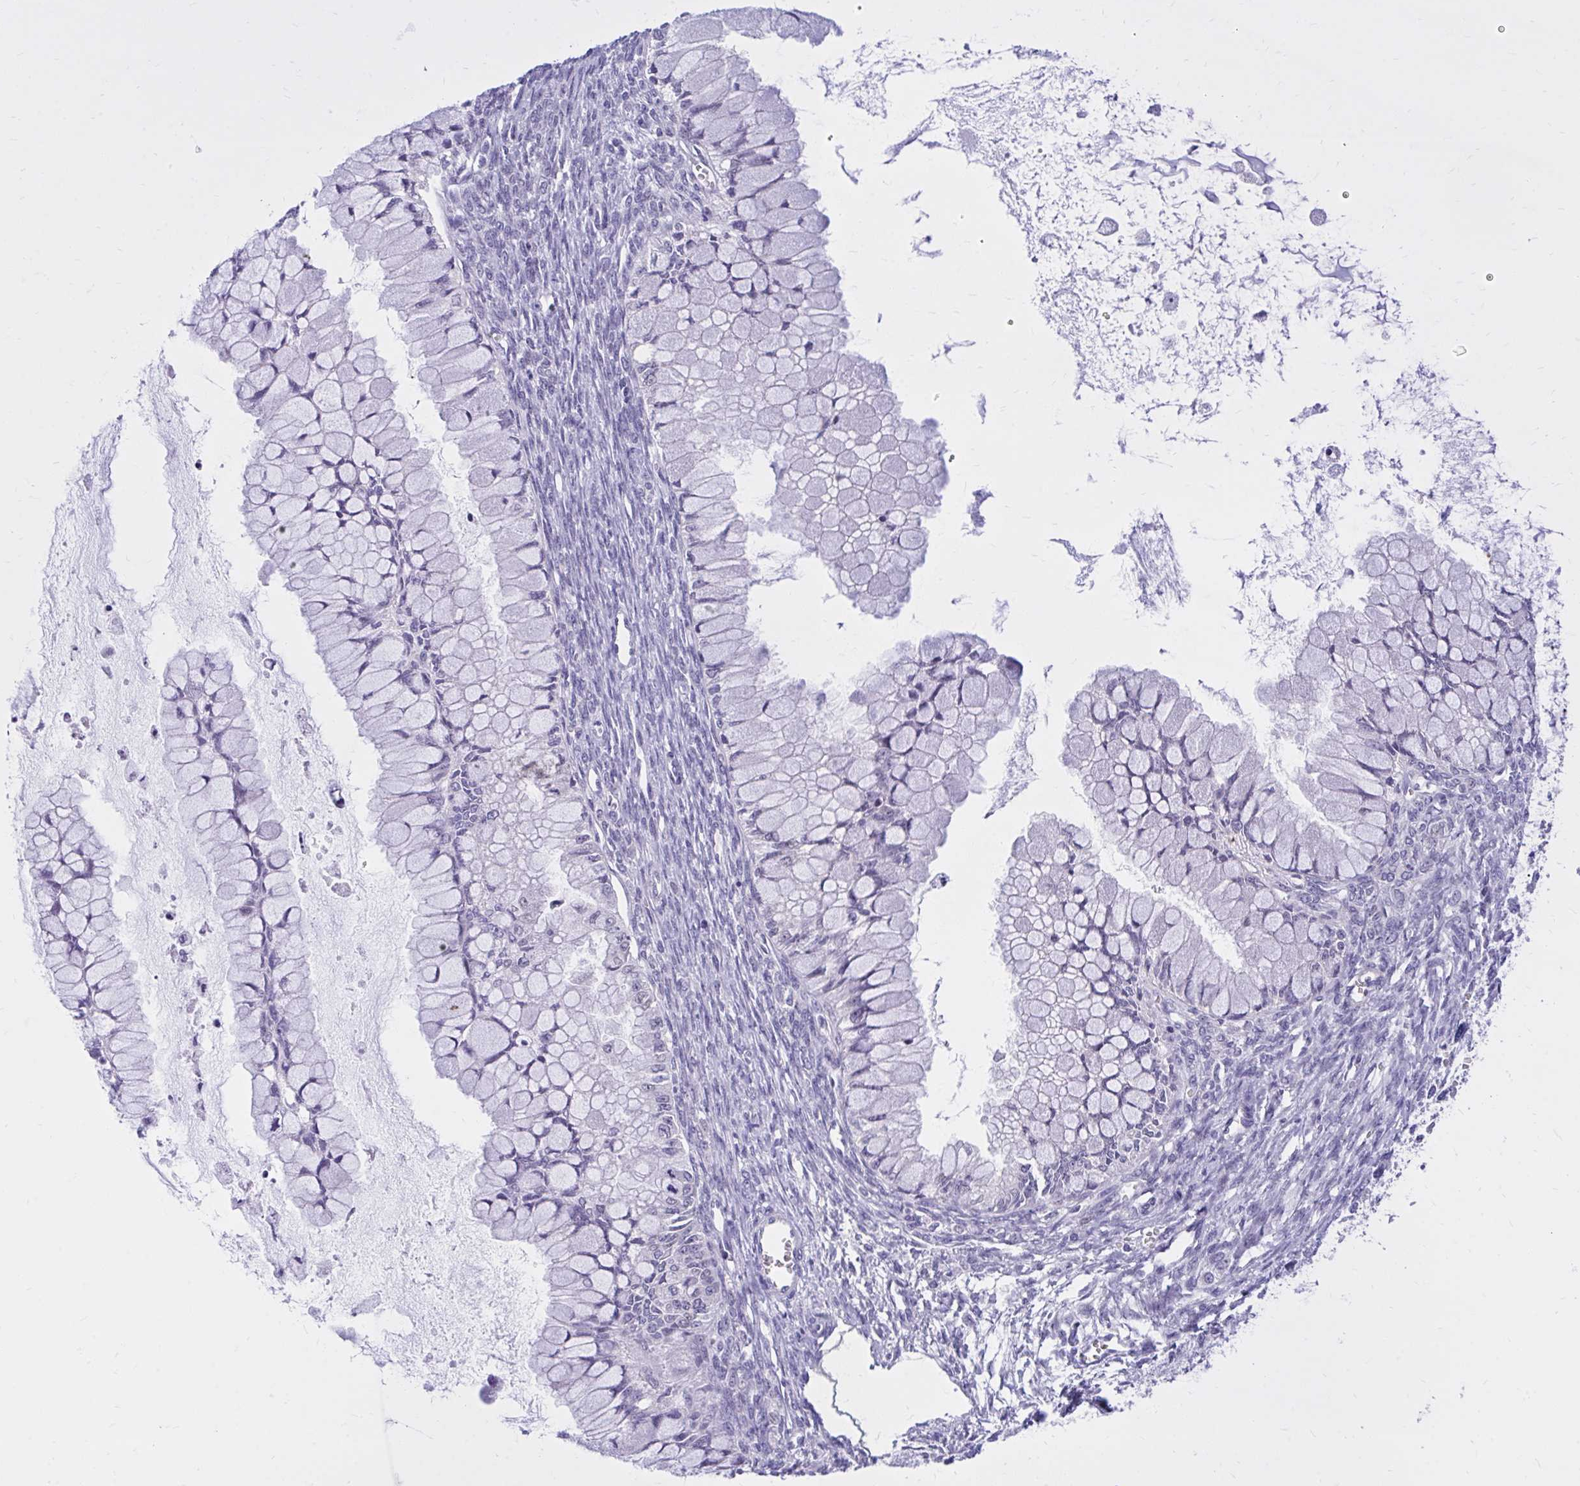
{"staining": {"intensity": "negative", "quantity": "none", "location": "none"}, "tissue": "ovarian cancer", "cell_type": "Tumor cells", "image_type": "cancer", "snomed": [{"axis": "morphology", "description": "Cystadenocarcinoma, mucinous, NOS"}, {"axis": "topography", "description": "Ovary"}], "caption": "Tumor cells are negative for brown protein staining in ovarian cancer.", "gene": "ZBTB25", "patient": {"sex": "female", "age": 34}}